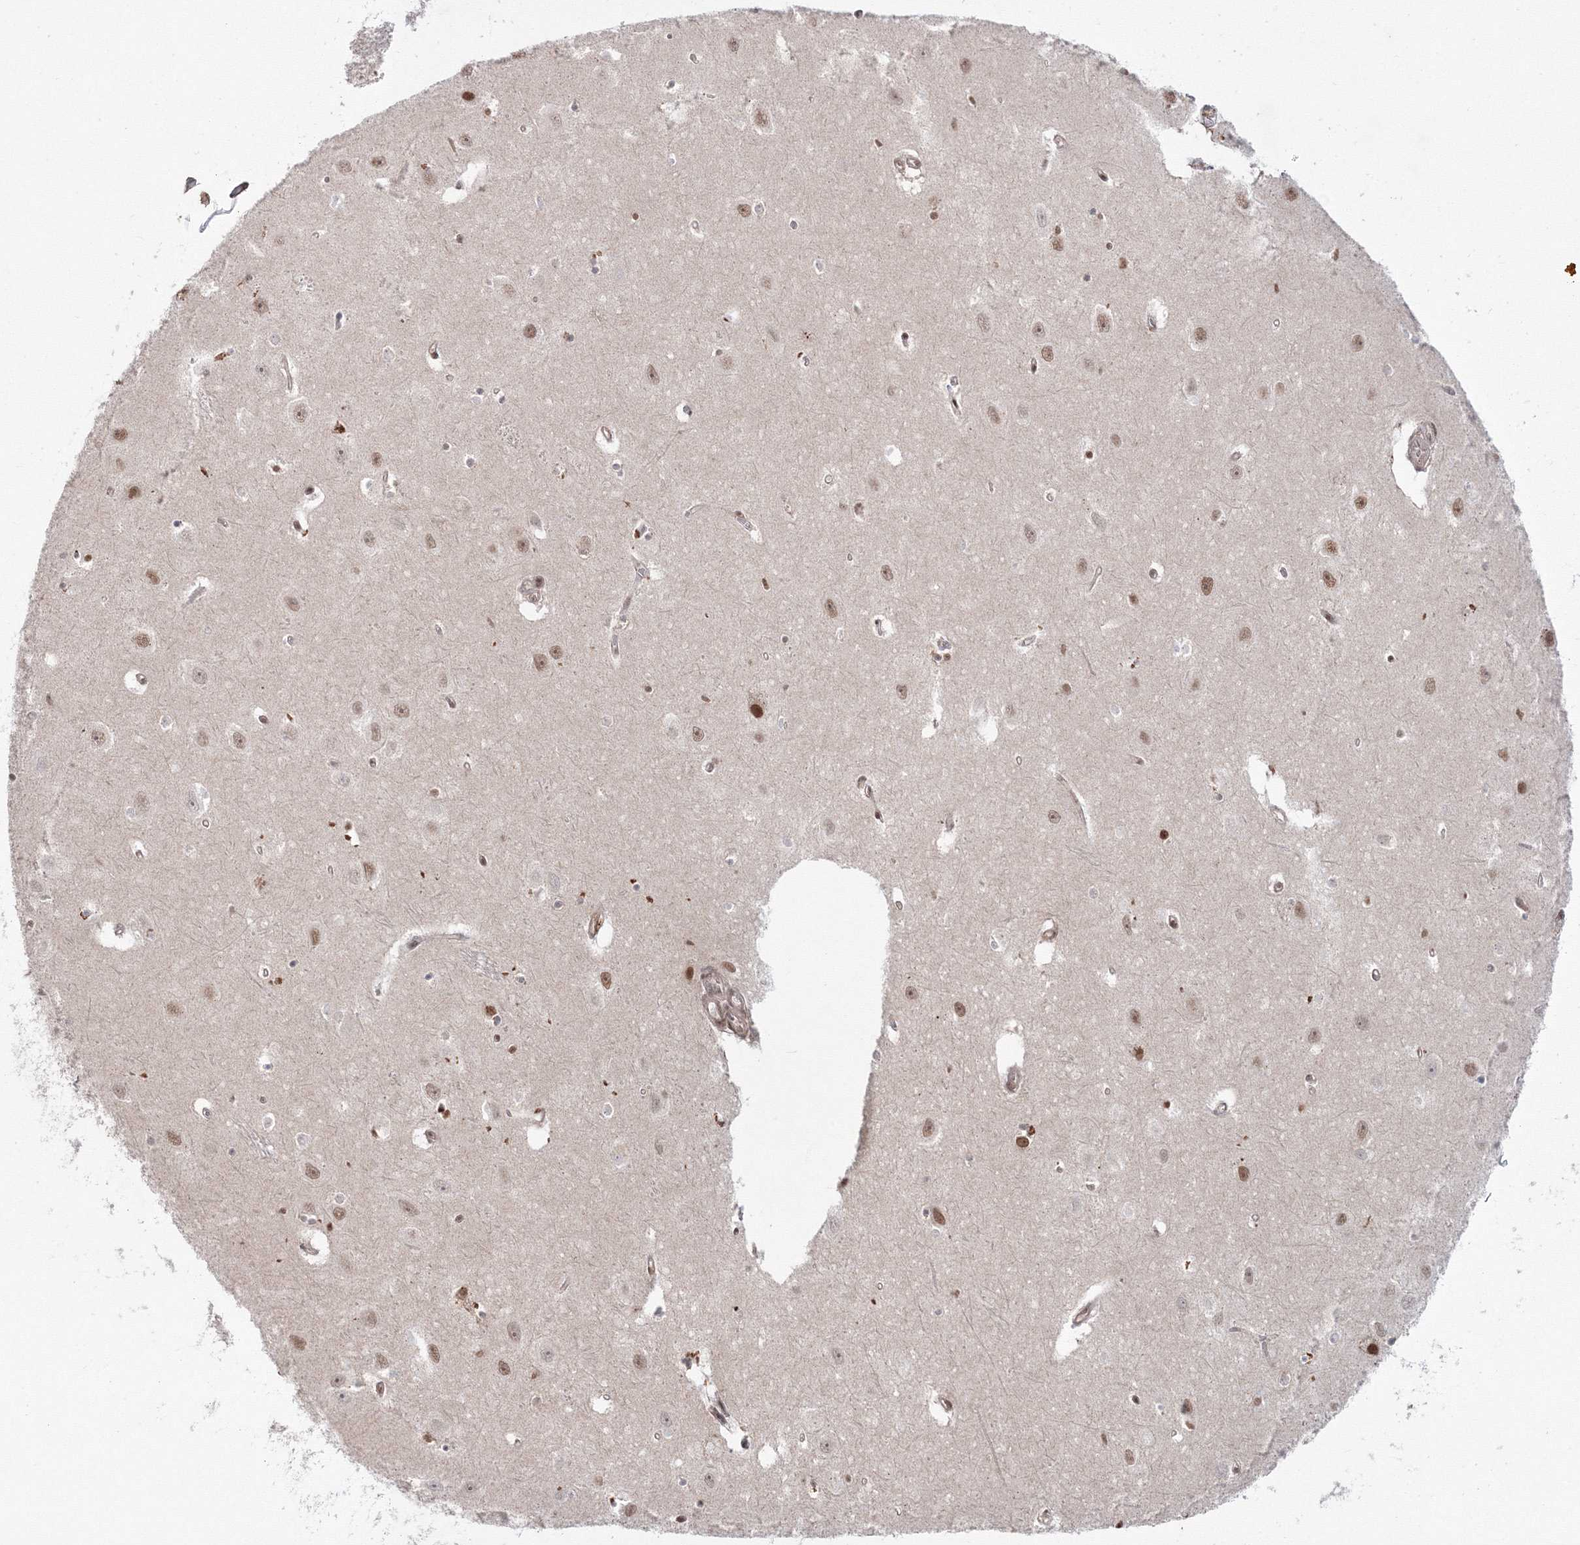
{"staining": {"intensity": "moderate", "quantity": "<25%", "location": "nuclear"}, "tissue": "hippocampus", "cell_type": "Glial cells", "image_type": "normal", "snomed": [{"axis": "morphology", "description": "Normal tissue, NOS"}, {"axis": "topography", "description": "Hippocampus"}], "caption": "IHC micrograph of unremarkable human hippocampus stained for a protein (brown), which displays low levels of moderate nuclear staining in approximately <25% of glial cells.", "gene": "NOA1", "patient": {"sex": "female", "age": 64}}